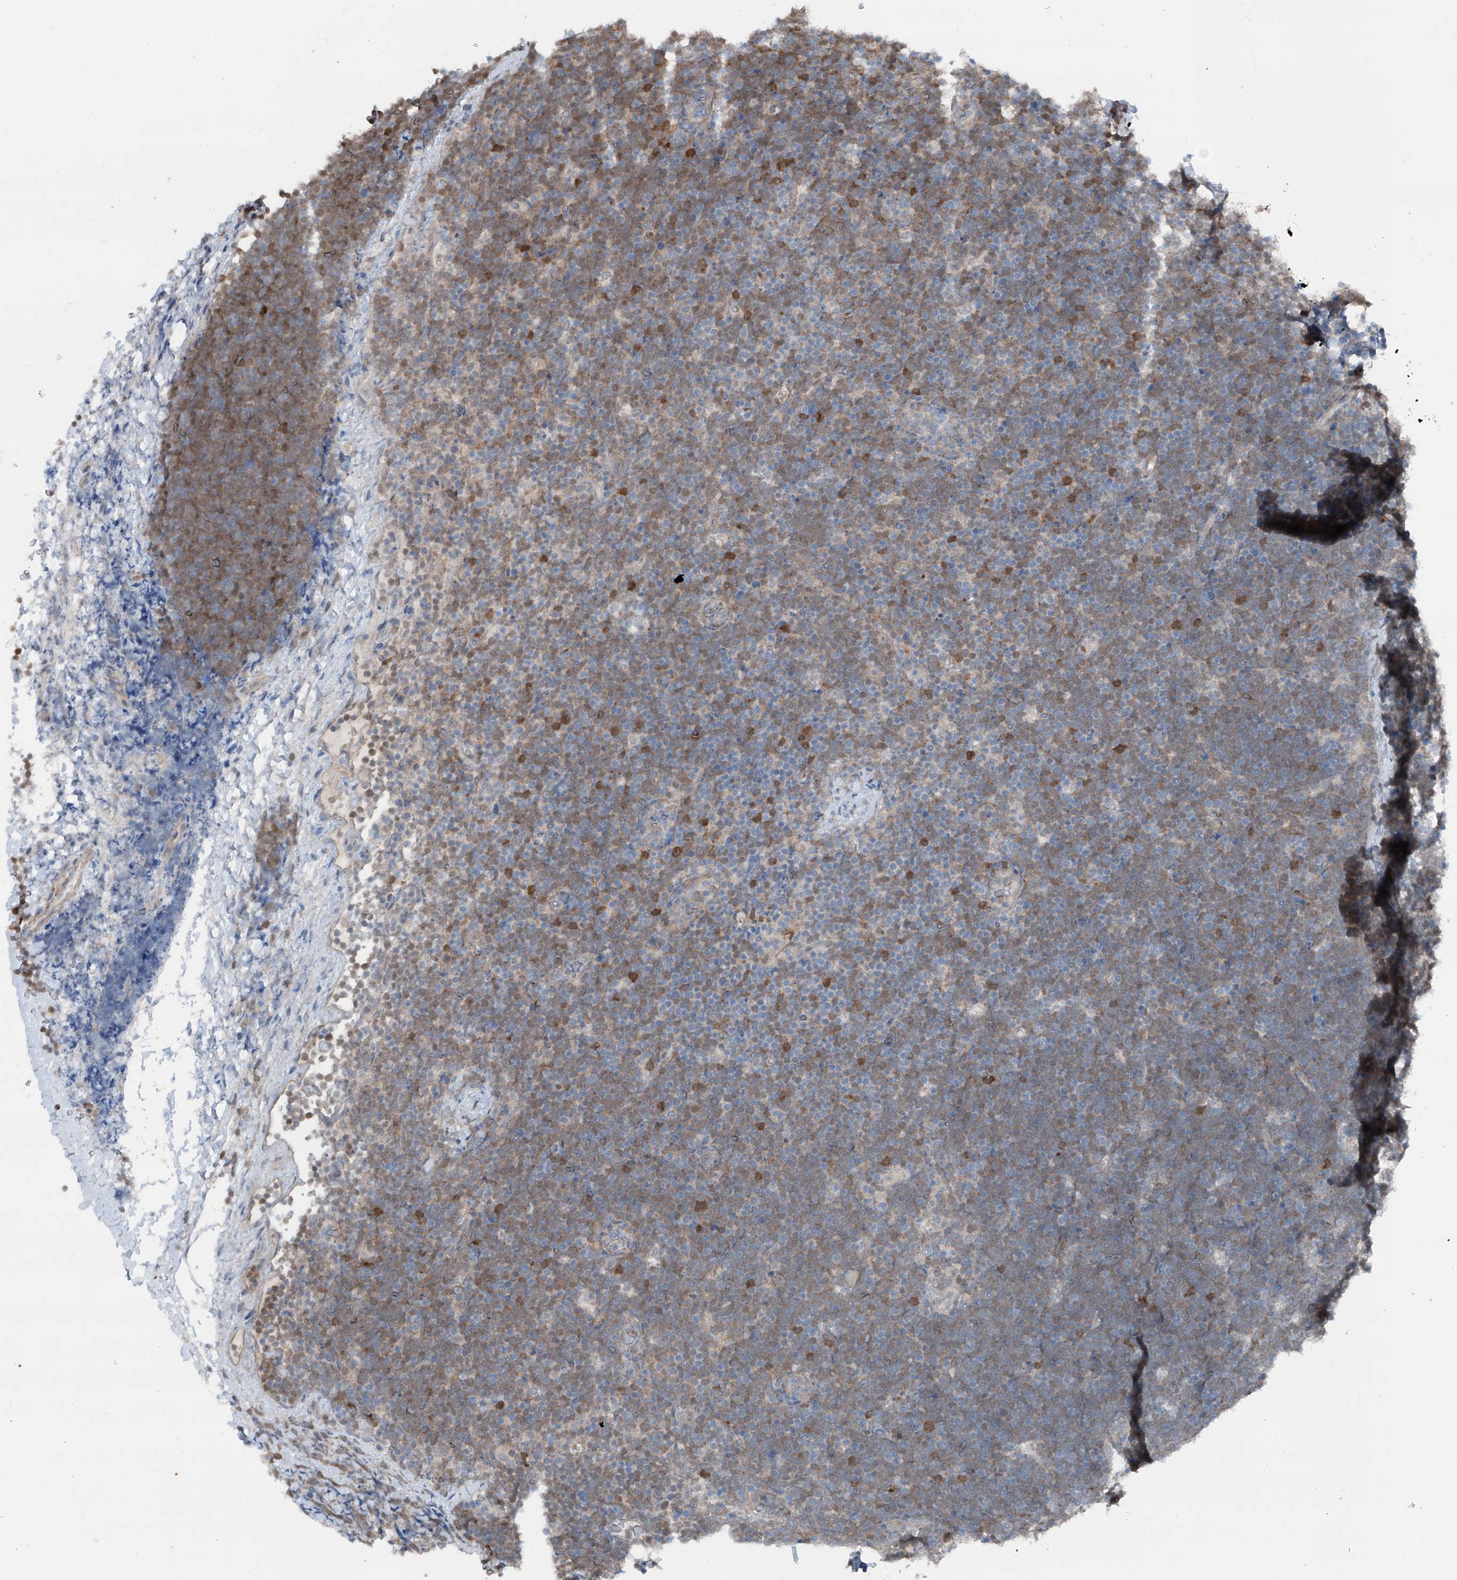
{"staining": {"intensity": "moderate", "quantity": "25%-75%", "location": "cytoplasmic/membranous"}, "tissue": "lymphoma", "cell_type": "Tumor cells", "image_type": "cancer", "snomed": [{"axis": "morphology", "description": "Malignant lymphoma, non-Hodgkin's type, High grade"}, {"axis": "topography", "description": "Lymph node"}], "caption": "Malignant lymphoma, non-Hodgkin's type (high-grade) stained for a protein (brown) displays moderate cytoplasmic/membranous positive expression in about 25%-75% of tumor cells.", "gene": "HSPB11", "patient": {"sex": "male", "age": 13}}